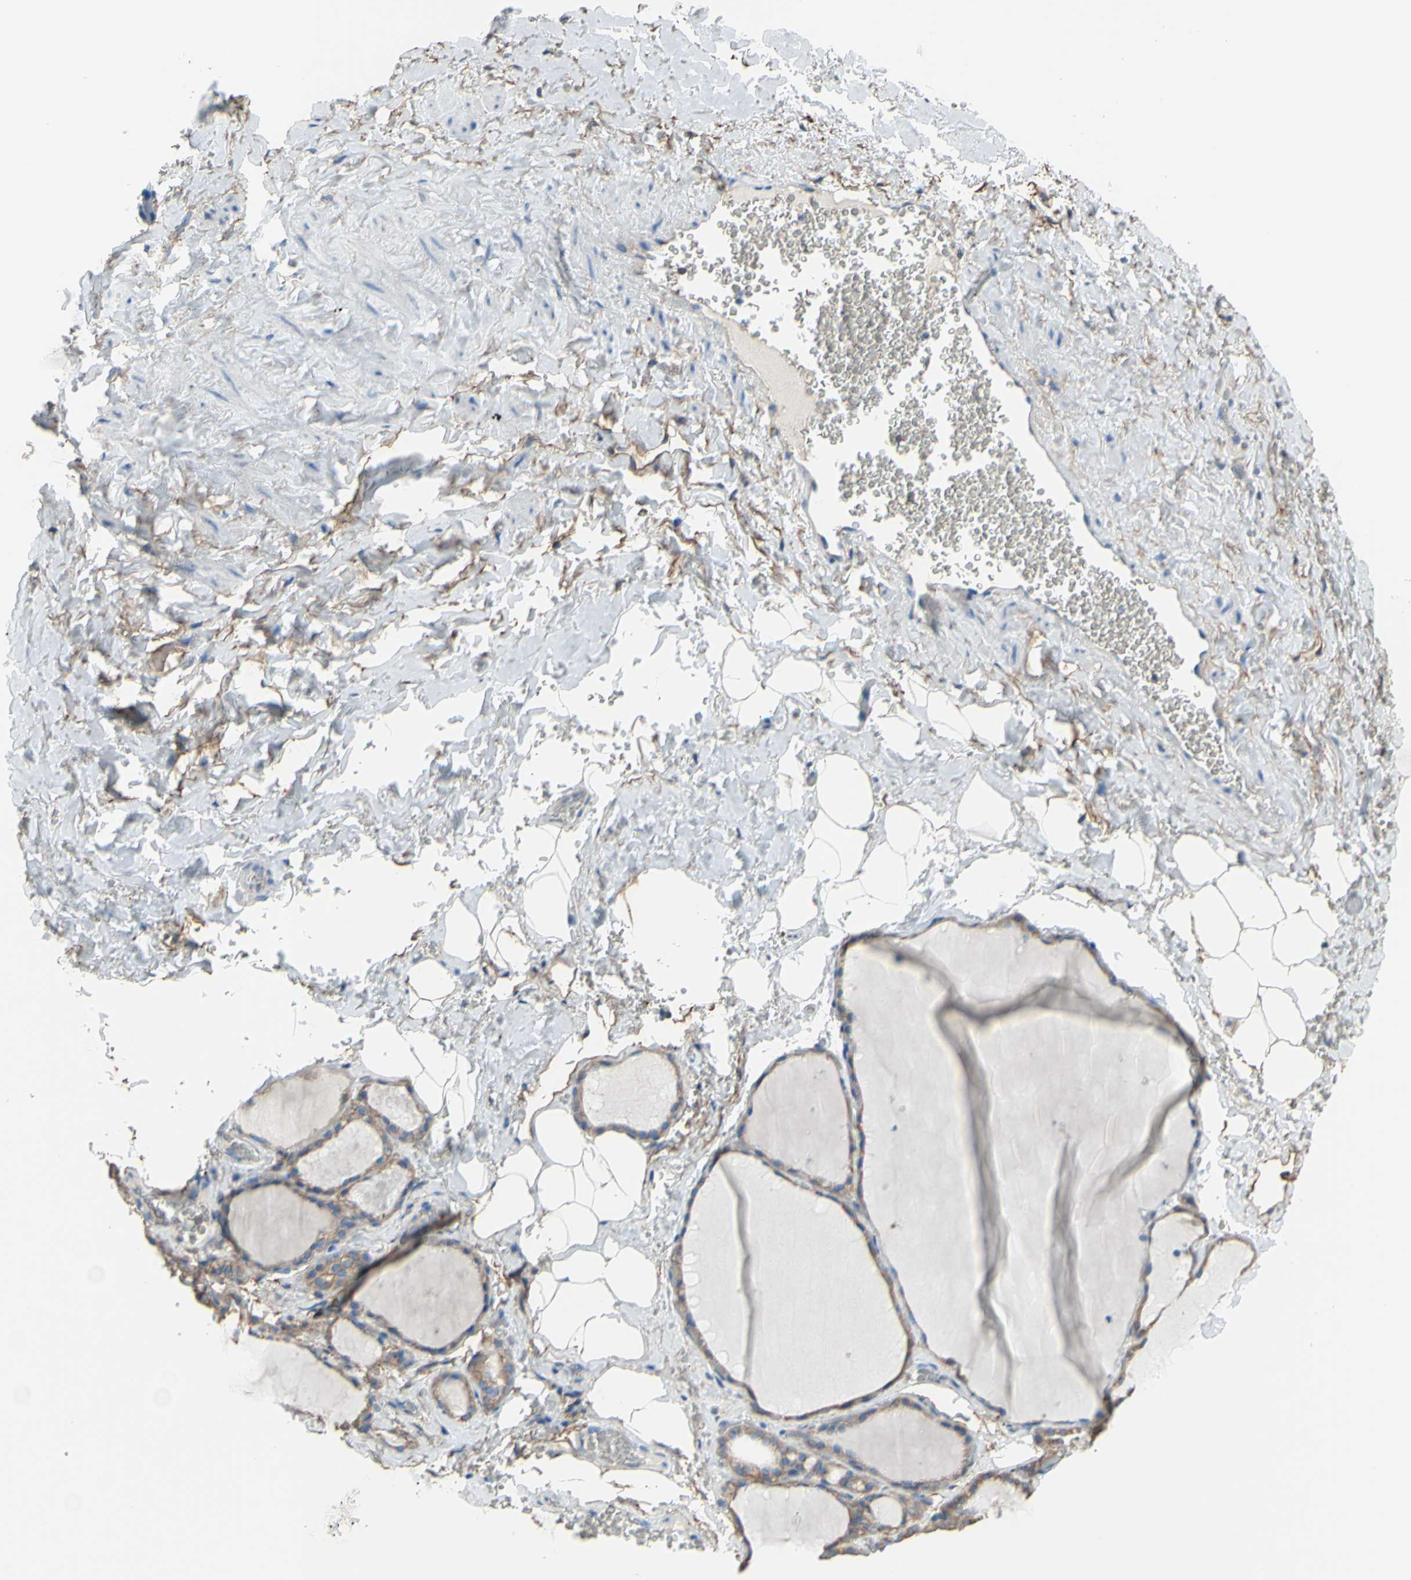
{"staining": {"intensity": "moderate", "quantity": ">75%", "location": "cytoplasmic/membranous"}, "tissue": "thyroid gland", "cell_type": "Glandular cells", "image_type": "normal", "snomed": [{"axis": "morphology", "description": "Normal tissue, NOS"}, {"axis": "topography", "description": "Thyroid gland"}], "caption": "Unremarkable thyroid gland displays moderate cytoplasmic/membranous positivity in approximately >75% of glandular cells.", "gene": "ADD1", "patient": {"sex": "male", "age": 61}}